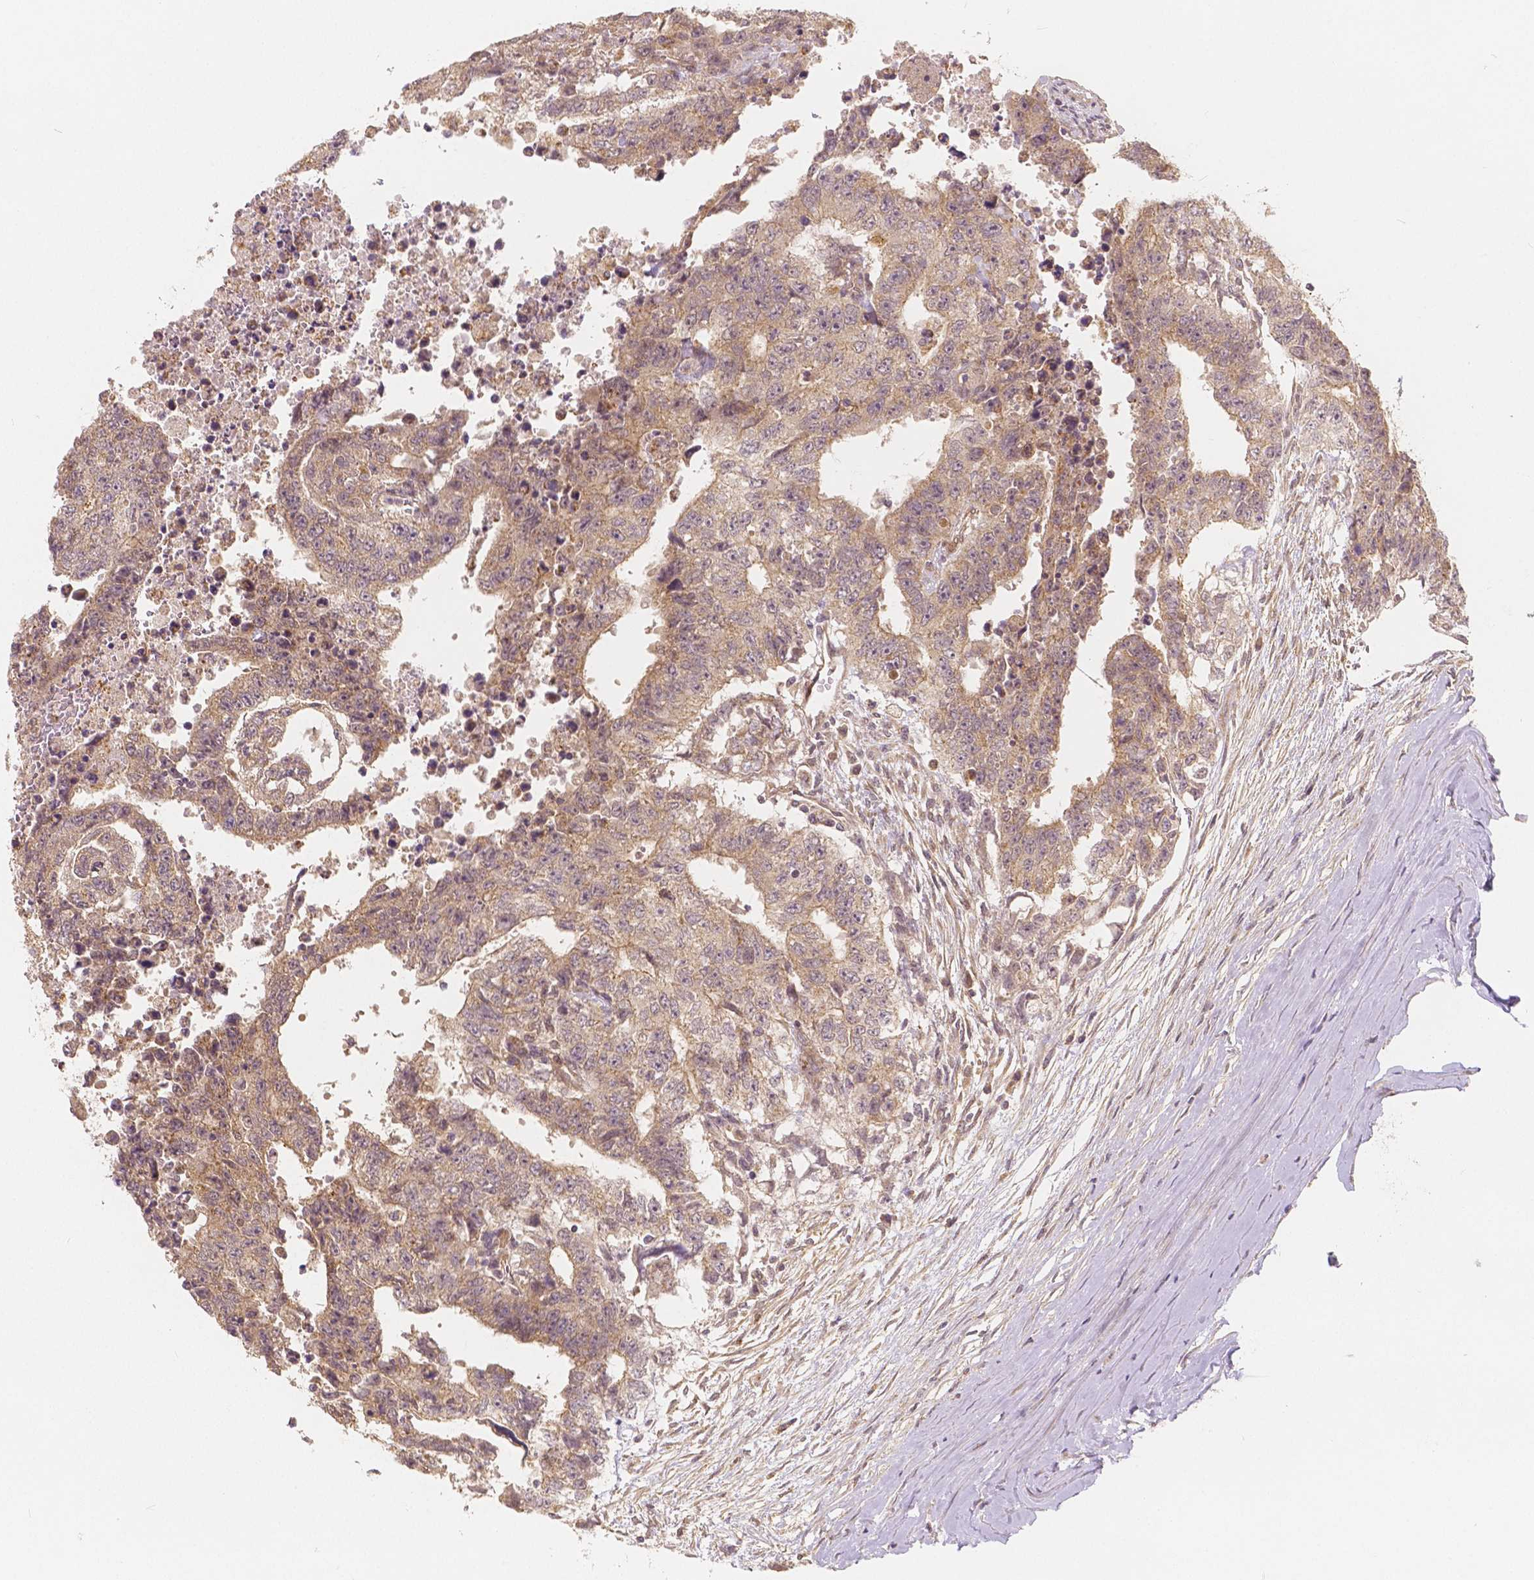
{"staining": {"intensity": "weak", "quantity": ">75%", "location": "cytoplasmic/membranous"}, "tissue": "testis cancer", "cell_type": "Tumor cells", "image_type": "cancer", "snomed": [{"axis": "morphology", "description": "Carcinoma, Embryonal, NOS"}, {"axis": "topography", "description": "Testis"}], "caption": "Testis embryonal carcinoma tissue shows weak cytoplasmic/membranous staining in approximately >75% of tumor cells, visualized by immunohistochemistry. (Stains: DAB (3,3'-diaminobenzidine) in brown, nuclei in blue, Microscopy: brightfield microscopy at high magnification).", "gene": "SNX12", "patient": {"sex": "male", "age": 24}}